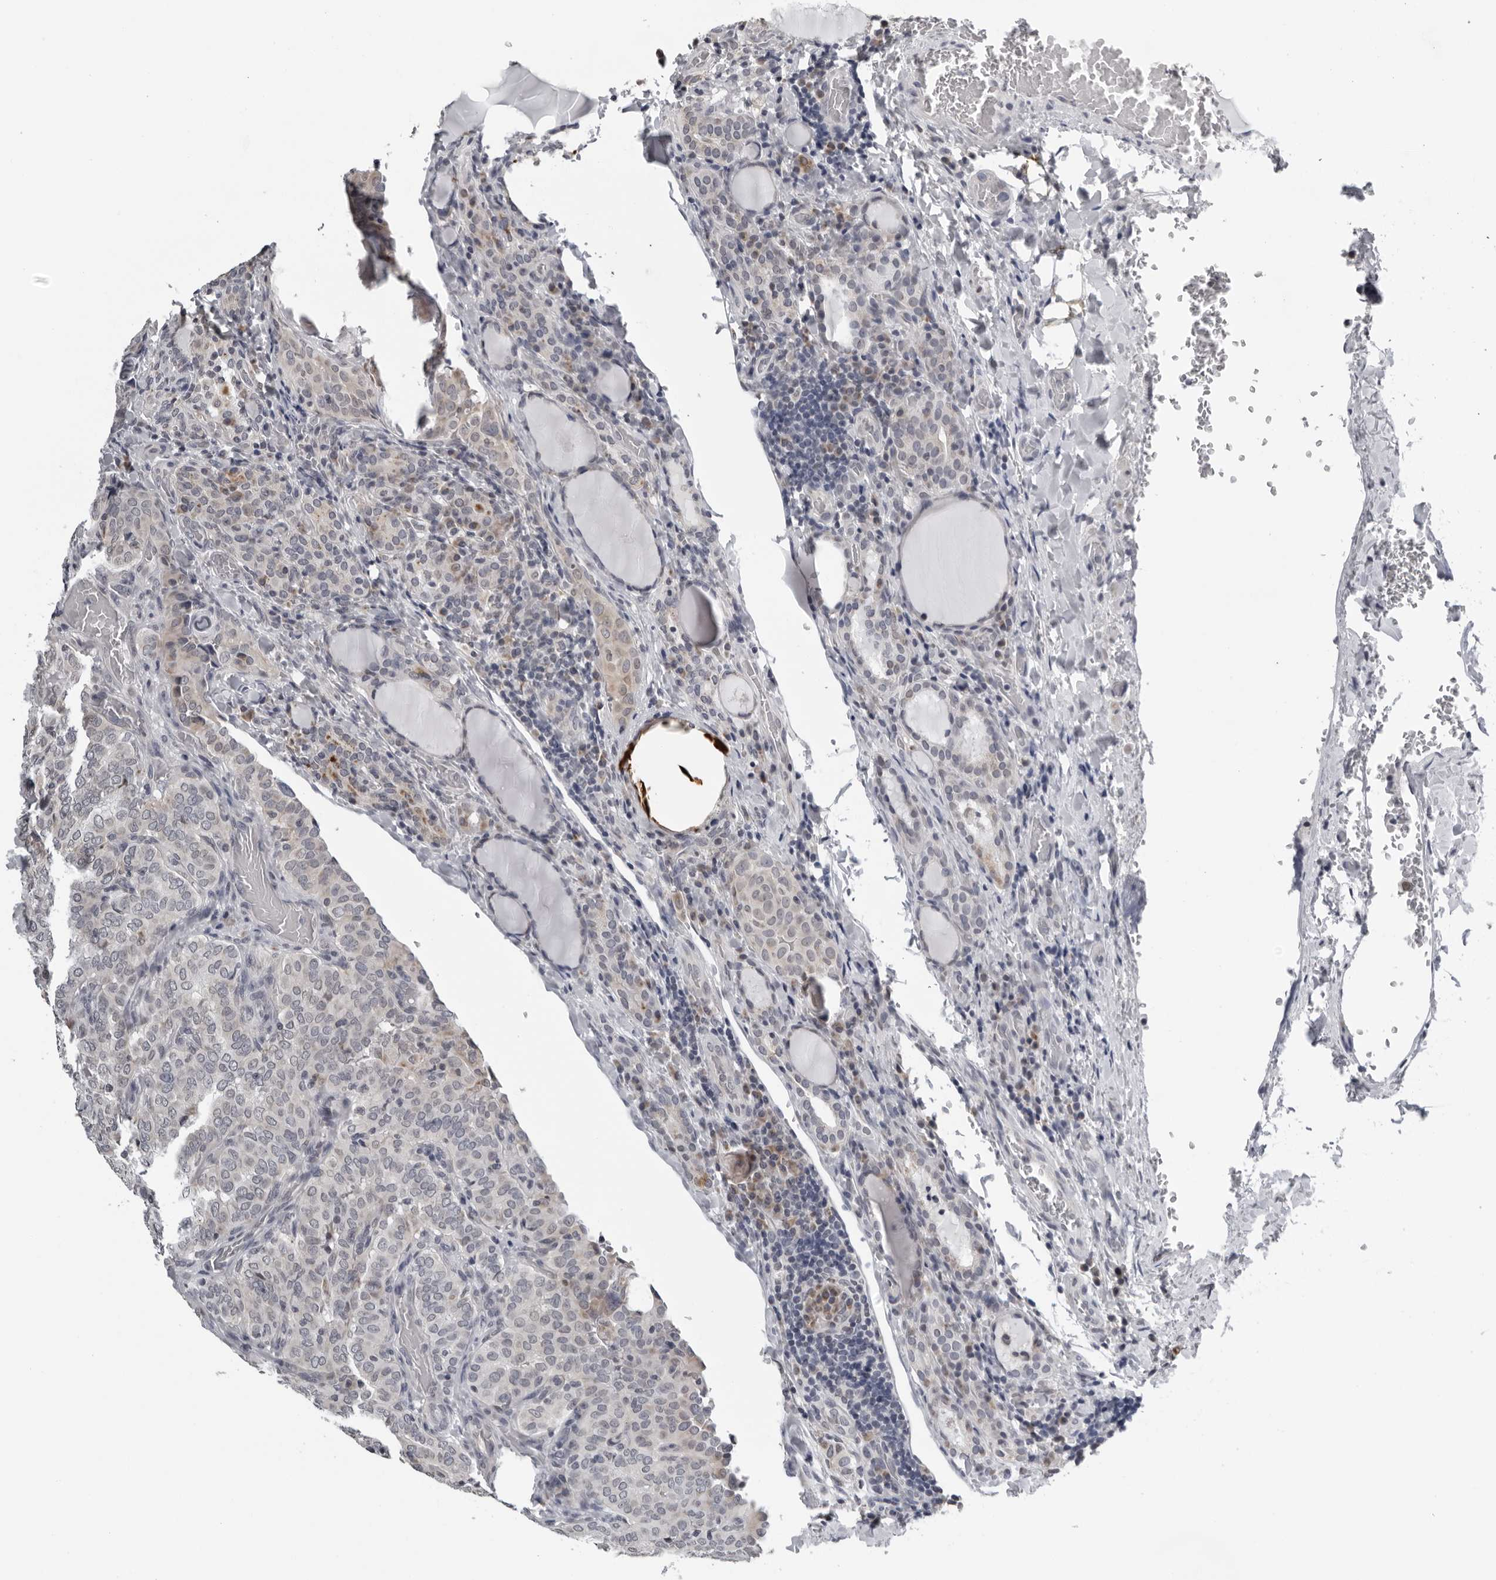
{"staining": {"intensity": "negative", "quantity": "none", "location": "none"}, "tissue": "thyroid cancer", "cell_type": "Tumor cells", "image_type": "cancer", "snomed": [{"axis": "morphology", "description": "Normal tissue, NOS"}, {"axis": "morphology", "description": "Papillary adenocarcinoma, NOS"}, {"axis": "topography", "description": "Thyroid gland"}], "caption": "An image of human thyroid papillary adenocarcinoma is negative for staining in tumor cells.", "gene": "CPT2", "patient": {"sex": "female", "age": 30}}